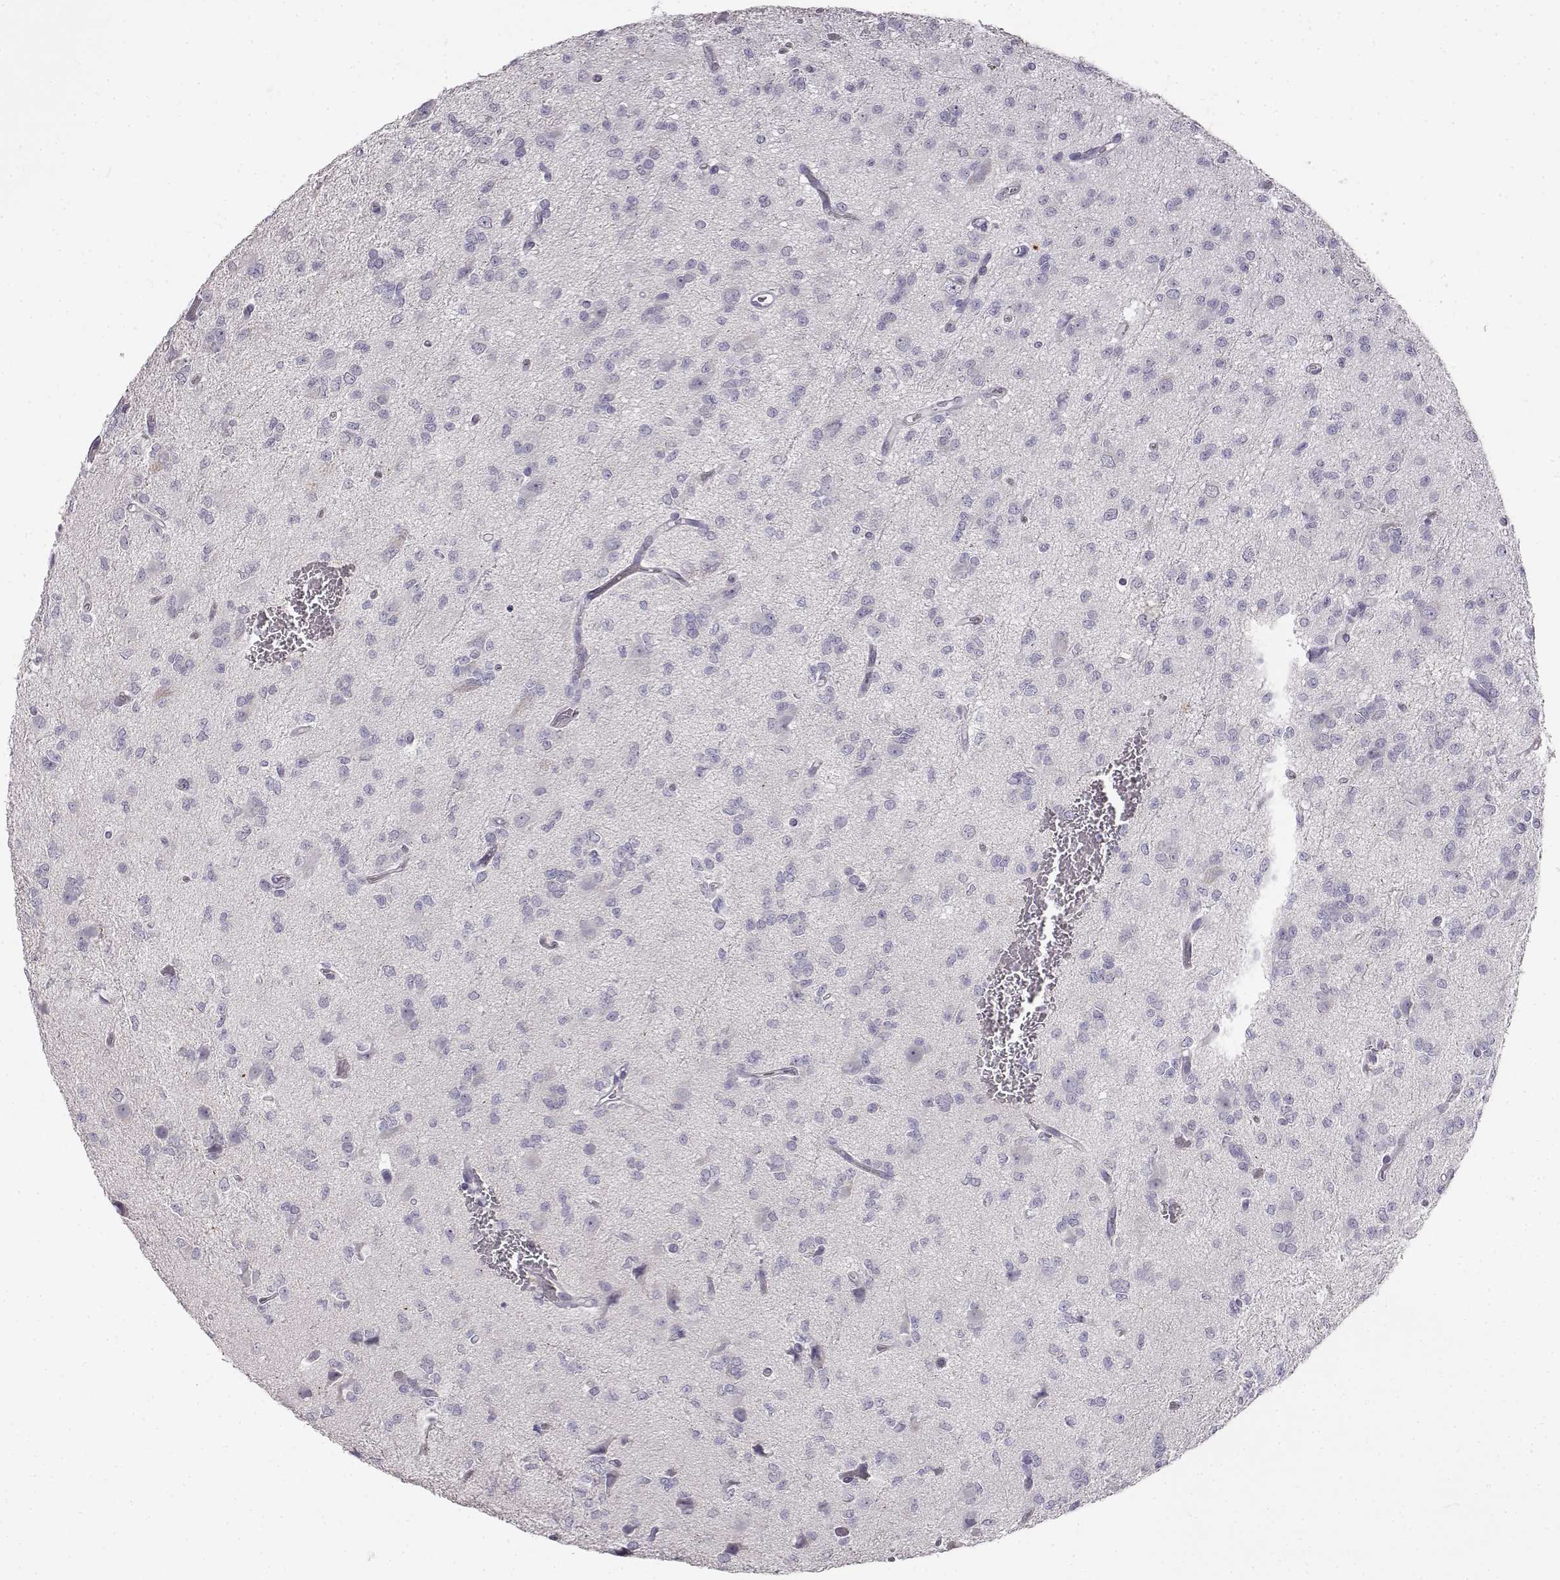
{"staining": {"intensity": "negative", "quantity": "none", "location": "none"}, "tissue": "glioma", "cell_type": "Tumor cells", "image_type": "cancer", "snomed": [{"axis": "morphology", "description": "Glioma, malignant, Low grade"}, {"axis": "topography", "description": "Brain"}], "caption": "Tumor cells are negative for protein expression in human malignant glioma (low-grade).", "gene": "MYCBPAP", "patient": {"sex": "male", "age": 27}}